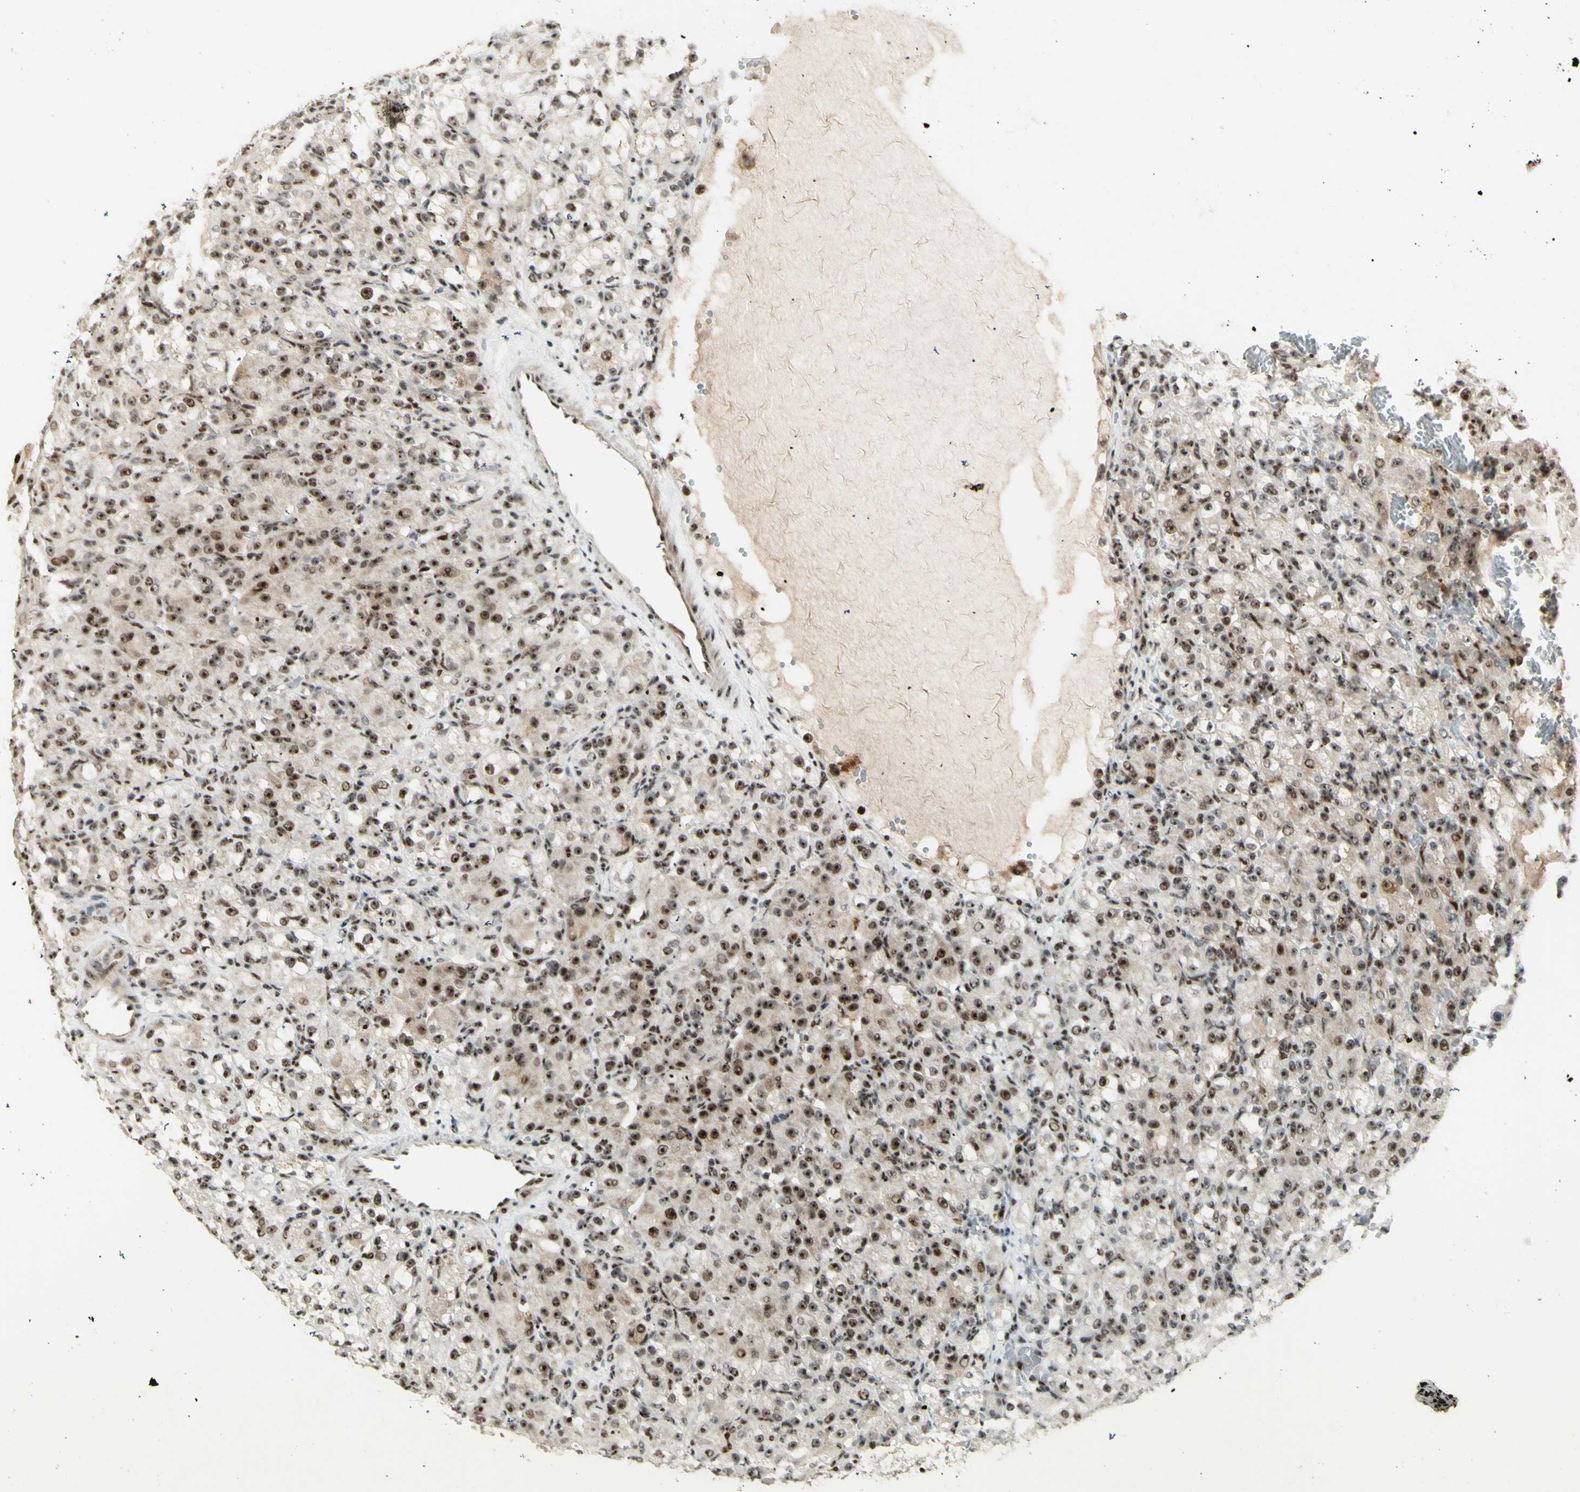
{"staining": {"intensity": "strong", "quantity": "25%-75%", "location": "nuclear"}, "tissue": "renal cancer", "cell_type": "Tumor cells", "image_type": "cancer", "snomed": [{"axis": "morphology", "description": "Adenocarcinoma, NOS"}, {"axis": "topography", "description": "Kidney"}], "caption": "Human adenocarcinoma (renal) stained for a protein (brown) displays strong nuclear positive expression in approximately 25%-75% of tumor cells.", "gene": "DHX9", "patient": {"sex": "male", "age": 61}}